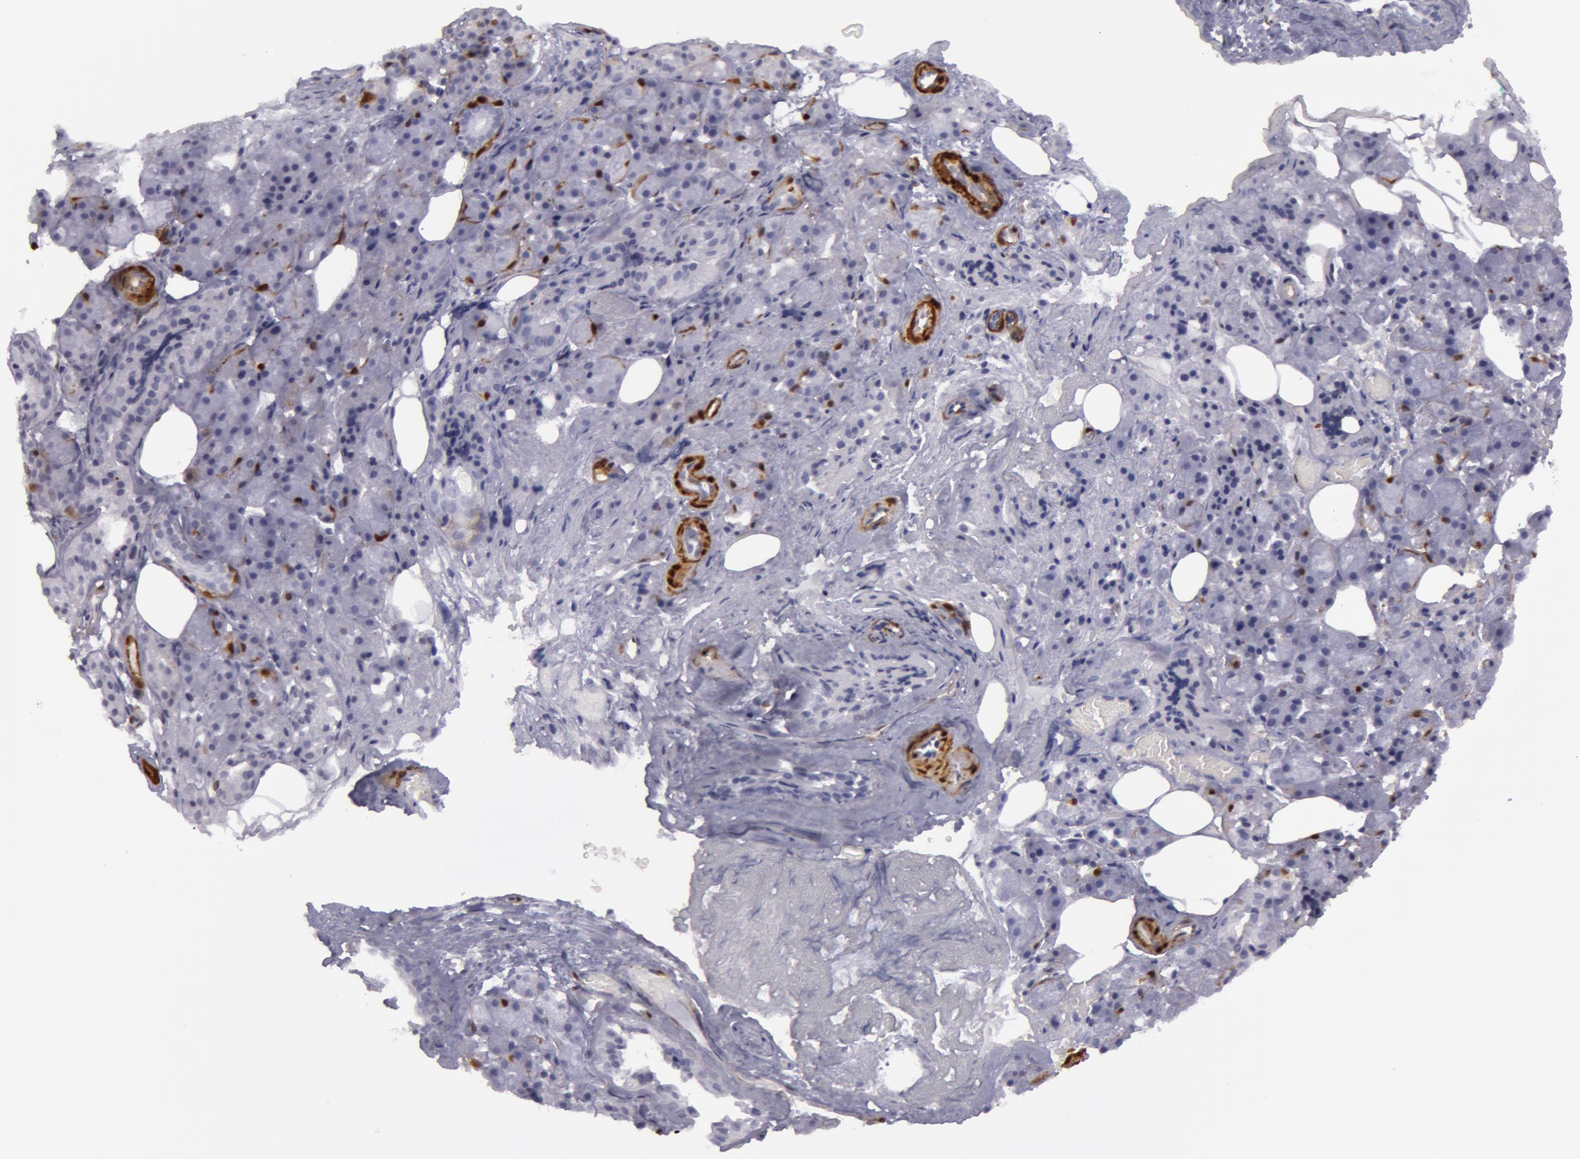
{"staining": {"intensity": "negative", "quantity": "none", "location": "none"}, "tissue": "salivary gland", "cell_type": "Glandular cells", "image_type": "normal", "snomed": [{"axis": "morphology", "description": "Normal tissue, NOS"}, {"axis": "topography", "description": "Salivary gland"}], "caption": "Protein analysis of unremarkable salivary gland shows no significant positivity in glandular cells. The staining is performed using DAB (3,3'-diaminobenzidine) brown chromogen with nuclei counter-stained in using hematoxylin.", "gene": "TAGLN", "patient": {"sex": "female", "age": 55}}